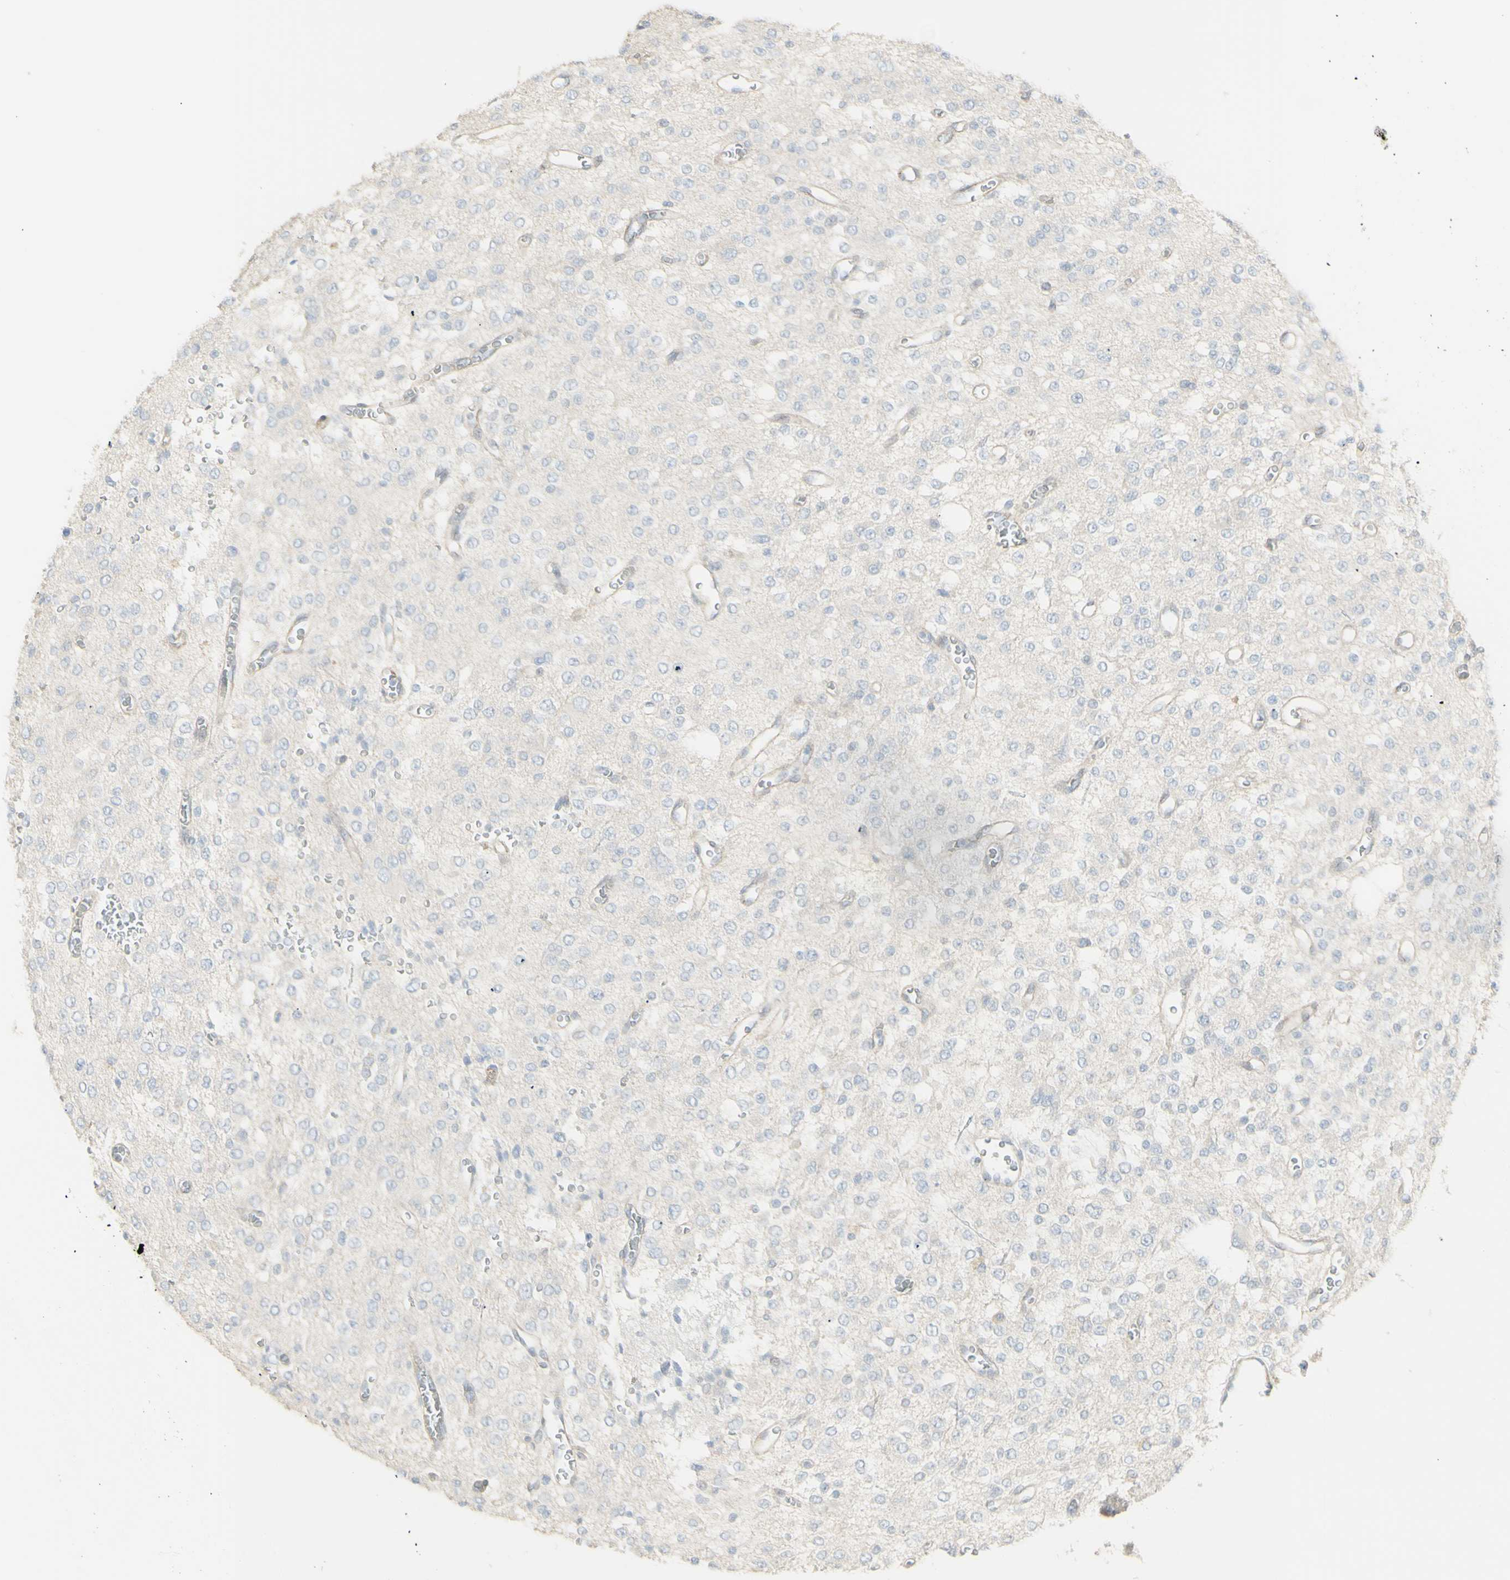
{"staining": {"intensity": "negative", "quantity": "none", "location": "none"}, "tissue": "glioma", "cell_type": "Tumor cells", "image_type": "cancer", "snomed": [{"axis": "morphology", "description": "Glioma, malignant, Low grade"}, {"axis": "topography", "description": "Brain"}], "caption": "An immunohistochemistry (IHC) micrograph of glioma is shown. There is no staining in tumor cells of glioma.", "gene": "NDST4", "patient": {"sex": "male", "age": 38}}